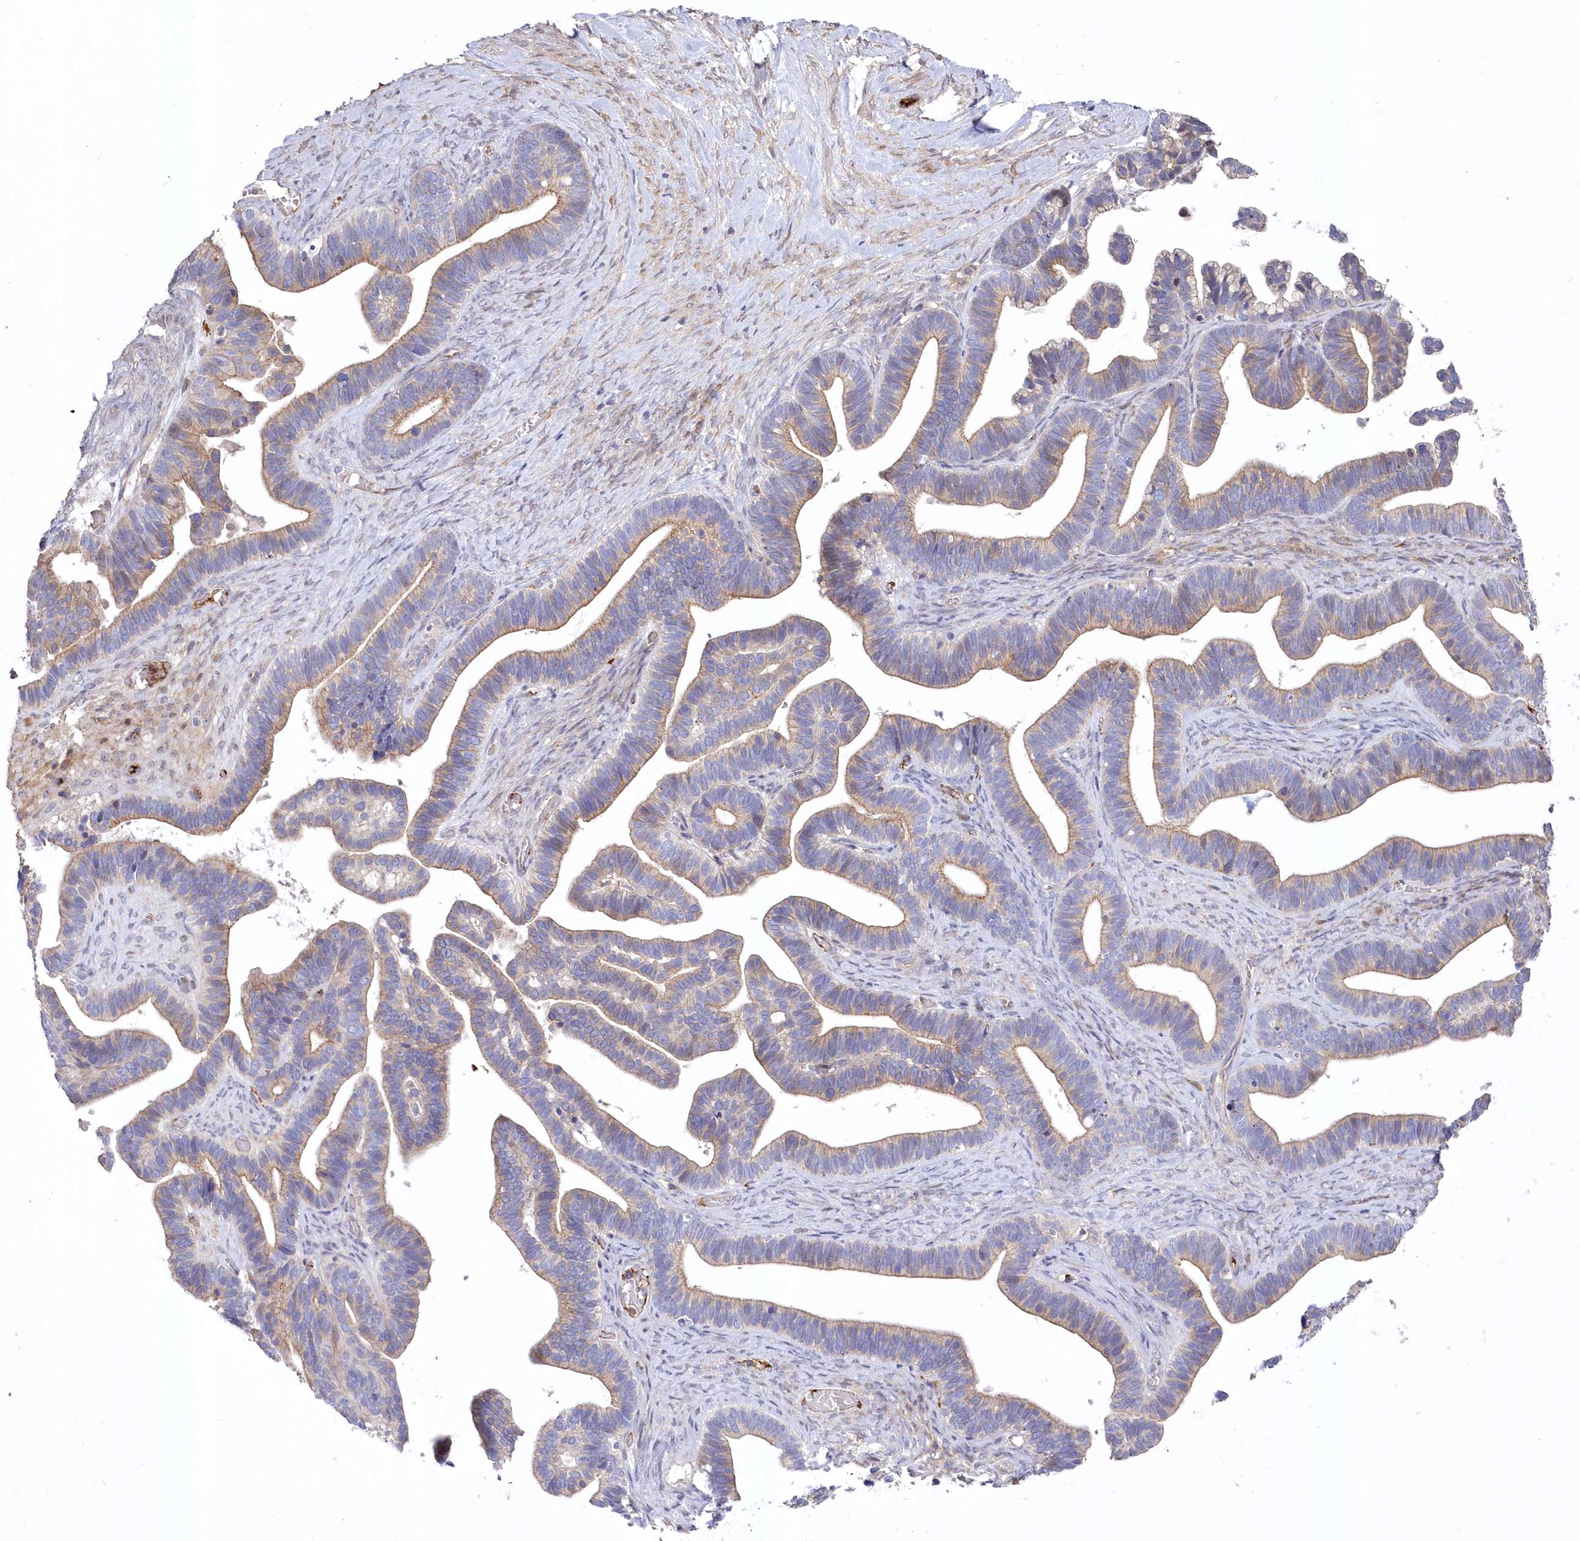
{"staining": {"intensity": "weak", "quantity": ">75%", "location": "cytoplasmic/membranous"}, "tissue": "ovarian cancer", "cell_type": "Tumor cells", "image_type": "cancer", "snomed": [{"axis": "morphology", "description": "Cystadenocarcinoma, serous, NOS"}, {"axis": "topography", "description": "Ovary"}], "caption": "Ovarian cancer stained with DAB immunohistochemistry (IHC) demonstrates low levels of weak cytoplasmic/membranous positivity in approximately >75% of tumor cells.", "gene": "WBP1L", "patient": {"sex": "female", "age": 56}}